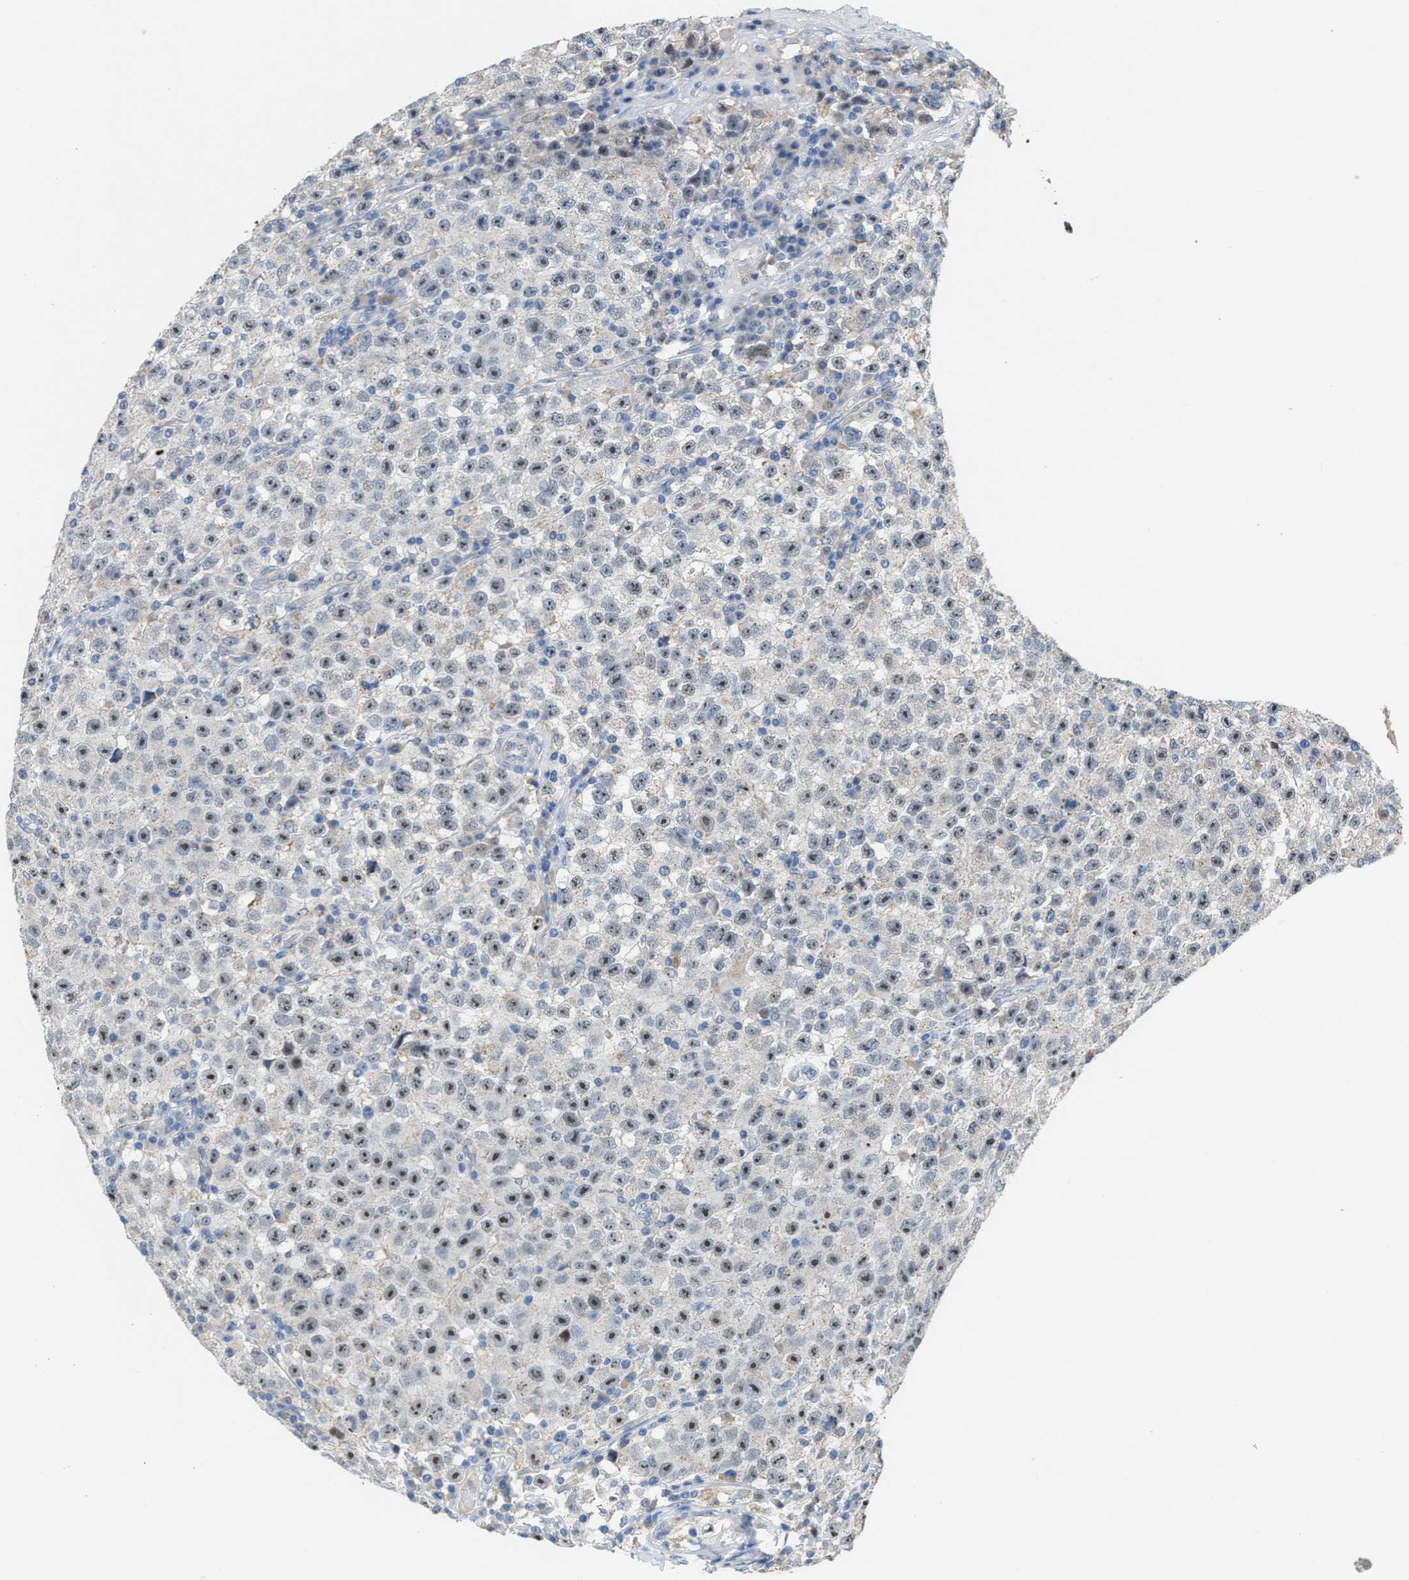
{"staining": {"intensity": "moderate", "quantity": ">75%", "location": "nuclear"}, "tissue": "testis cancer", "cell_type": "Tumor cells", "image_type": "cancer", "snomed": [{"axis": "morphology", "description": "Seminoma, NOS"}, {"axis": "topography", "description": "Testis"}], "caption": "Immunohistochemical staining of seminoma (testis) exhibits medium levels of moderate nuclear positivity in approximately >75% of tumor cells. (Brightfield microscopy of DAB IHC at high magnification).", "gene": "ZNF783", "patient": {"sex": "male", "age": 22}}